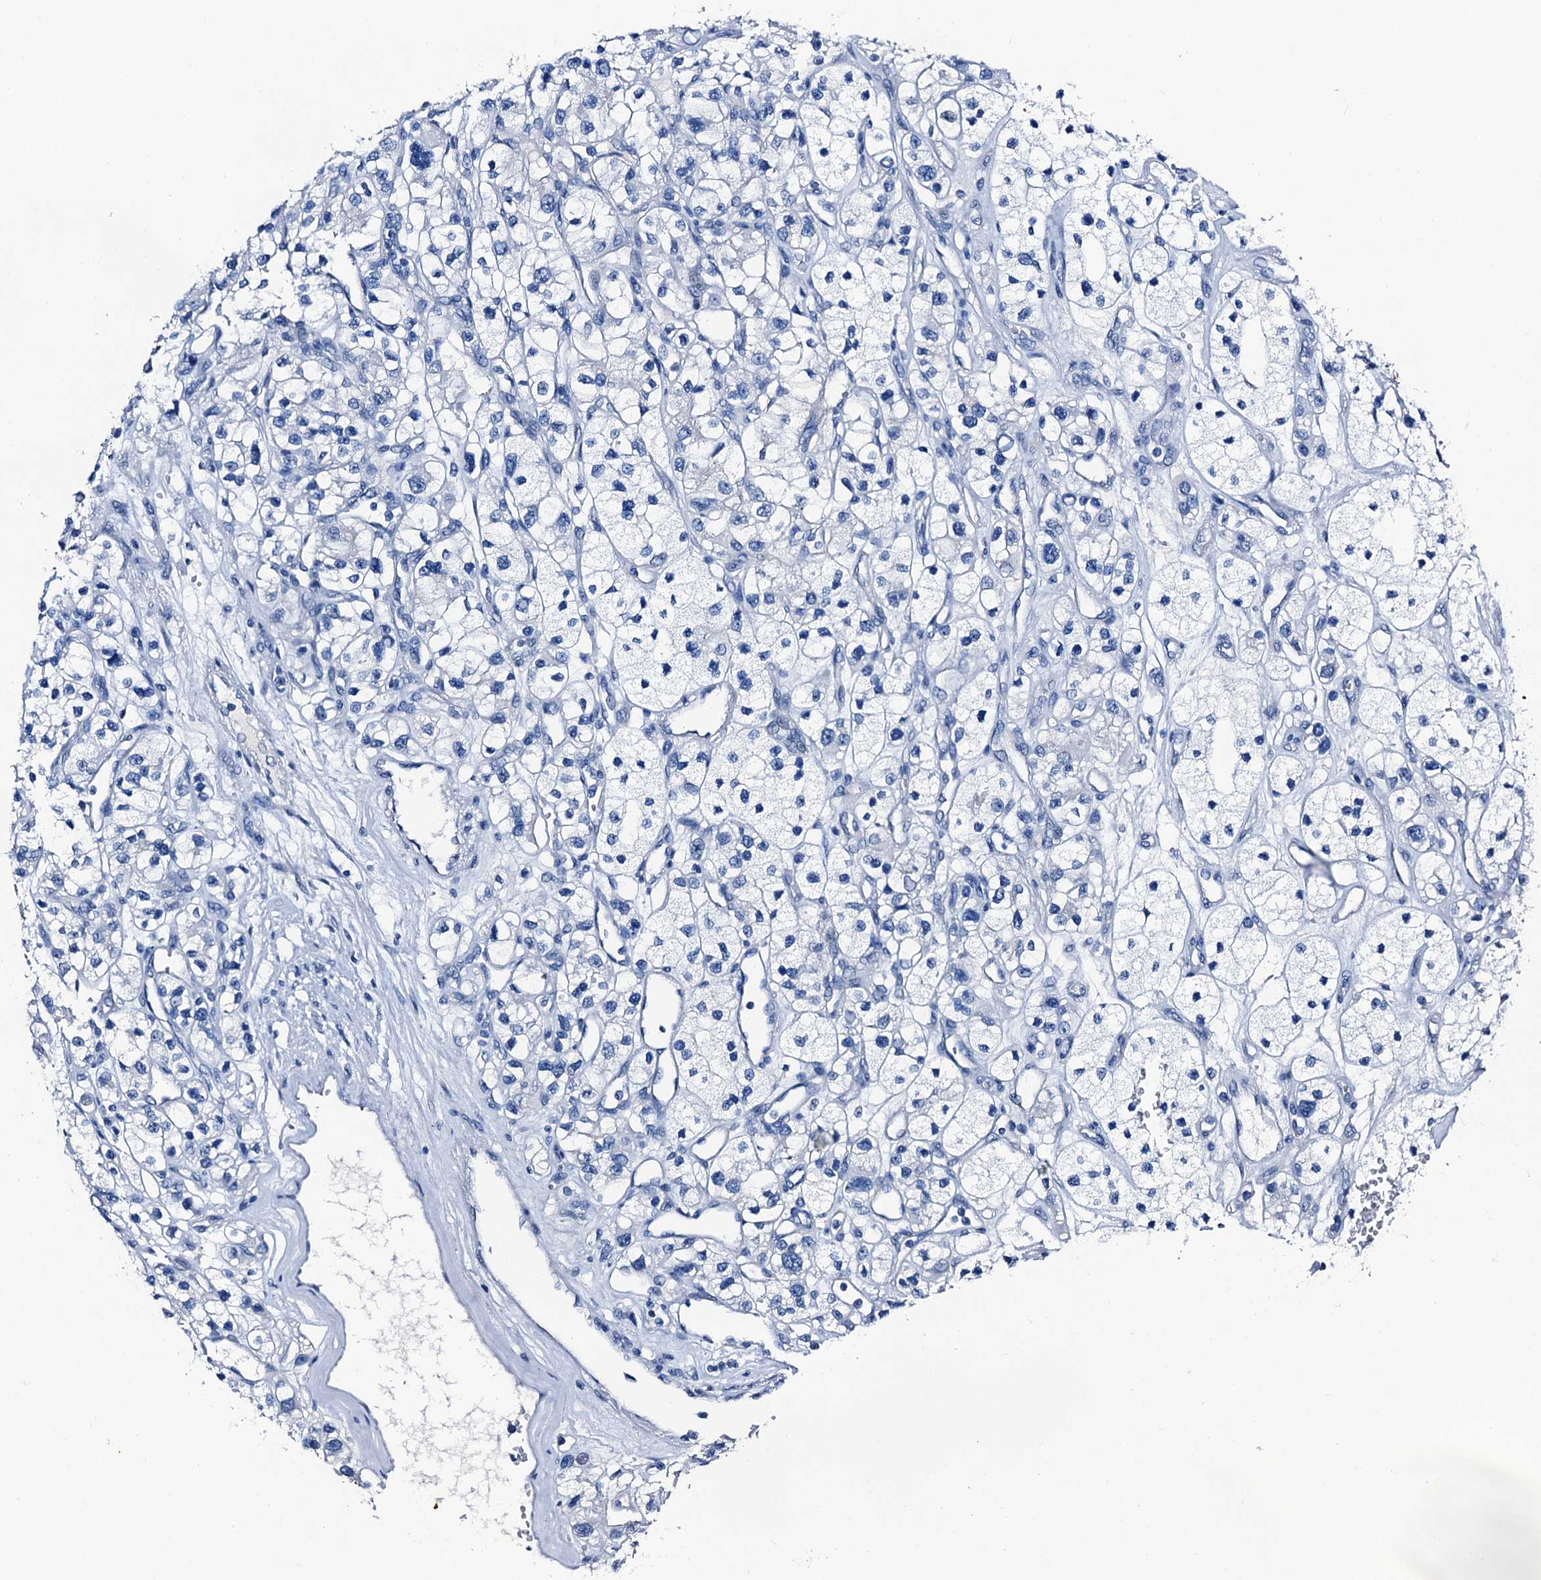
{"staining": {"intensity": "negative", "quantity": "none", "location": "none"}, "tissue": "renal cancer", "cell_type": "Tumor cells", "image_type": "cancer", "snomed": [{"axis": "morphology", "description": "Adenocarcinoma, NOS"}, {"axis": "topography", "description": "Kidney"}], "caption": "The image demonstrates no staining of tumor cells in renal cancer.", "gene": "LYPD3", "patient": {"sex": "female", "age": 57}}